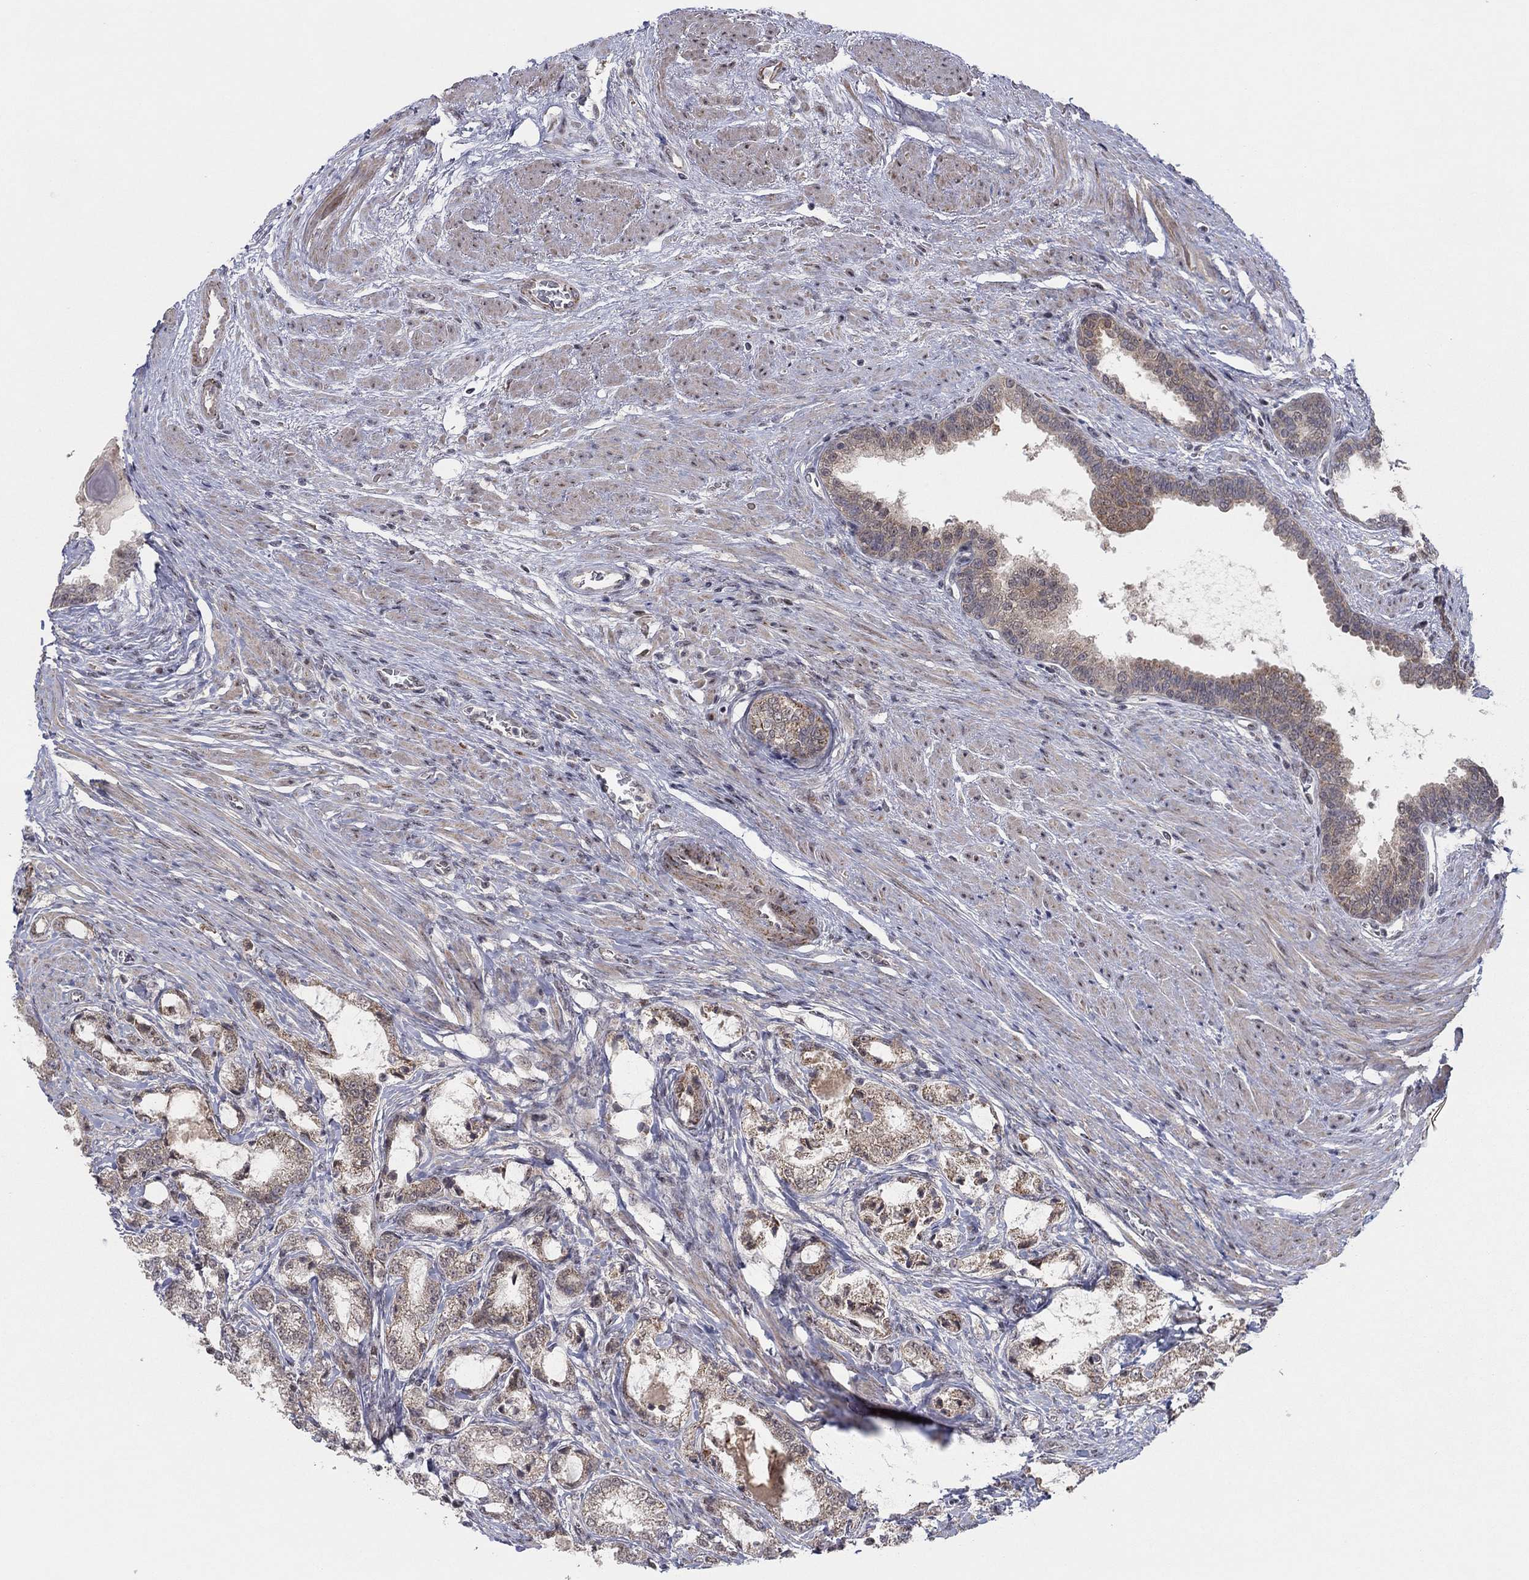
{"staining": {"intensity": "weak", "quantity": ">75%", "location": "cytoplasmic/membranous"}, "tissue": "prostate cancer", "cell_type": "Tumor cells", "image_type": "cancer", "snomed": [{"axis": "morphology", "description": "Adenocarcinoma, NOS"}, {"axis": "topography", "description": "Prostate and seminal vesicle, NOS"}, {"axis": "topography", "description": "Prostate"}], "caption": "Brown immunohistochemical staining in adenocarcinoma (prostate) demonstrates weak cytoplasmic/membranous expression in approximately >75% of tumor cells.", "gene": "ZNF395", "patient": {"sex": "male", "age": 62}}